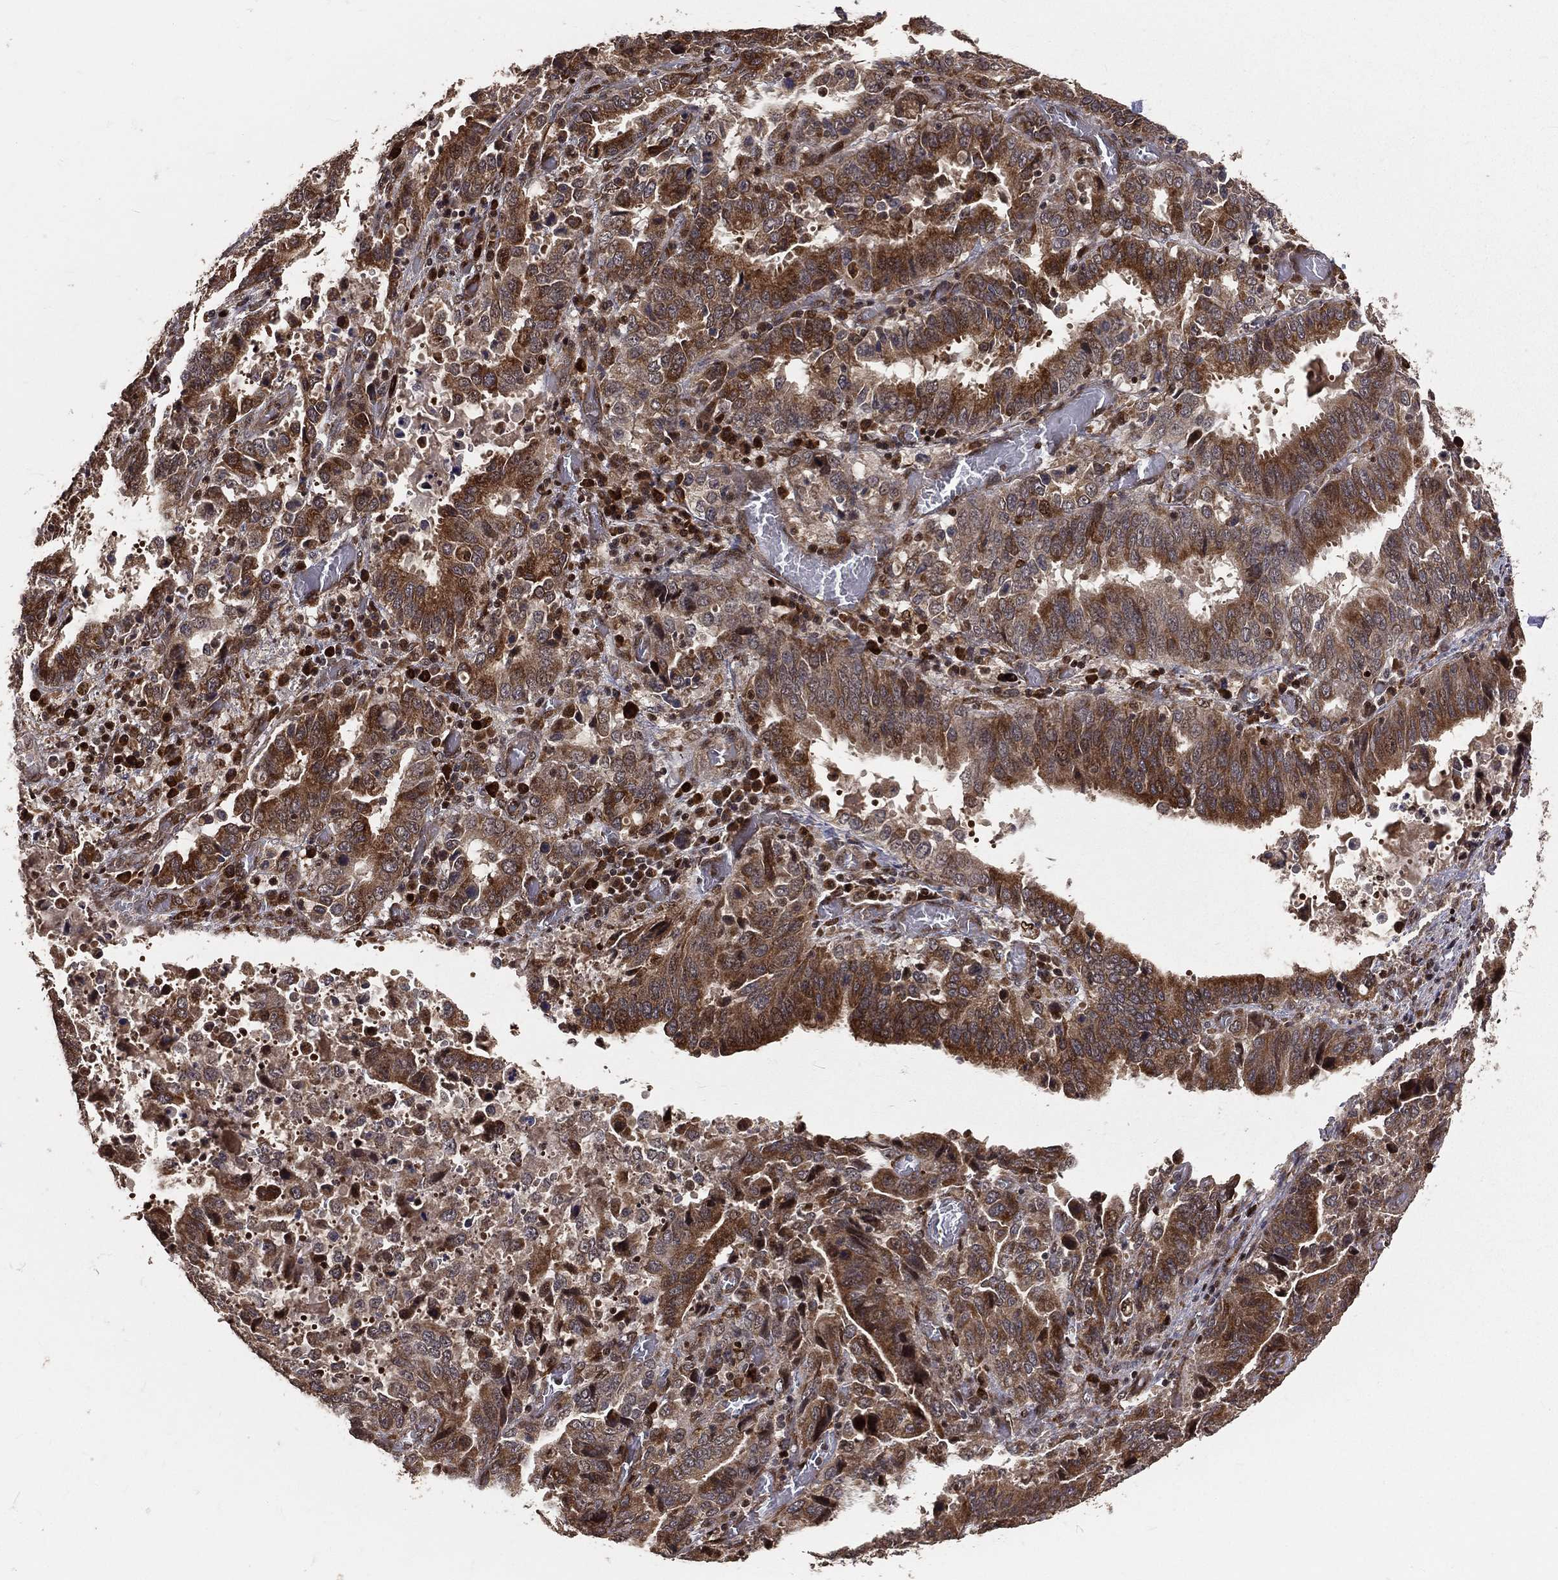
{"staining": {"intensity": "strong", "quantity": "<25%", "location": "cytoplasmic/membranous"}, "tissue": "stomach cancer", "cell_type": "Tumor cells", "image_type": "cancer", "snomed": [{"axis": "morphology", "description": "Adenocarcinoma, NOS"}, {"axis": "topography", "description": "Stomach, upper"}], "caption": "The histopathology image exhibits immunohistochemical staining of stomach adenocarcinoma. There is strong cytoplasmic/membranous expression is seen in about <25% of tumor cells.", "gene": "MAPK1", "patient": {"sex": "male", "age": 74}}